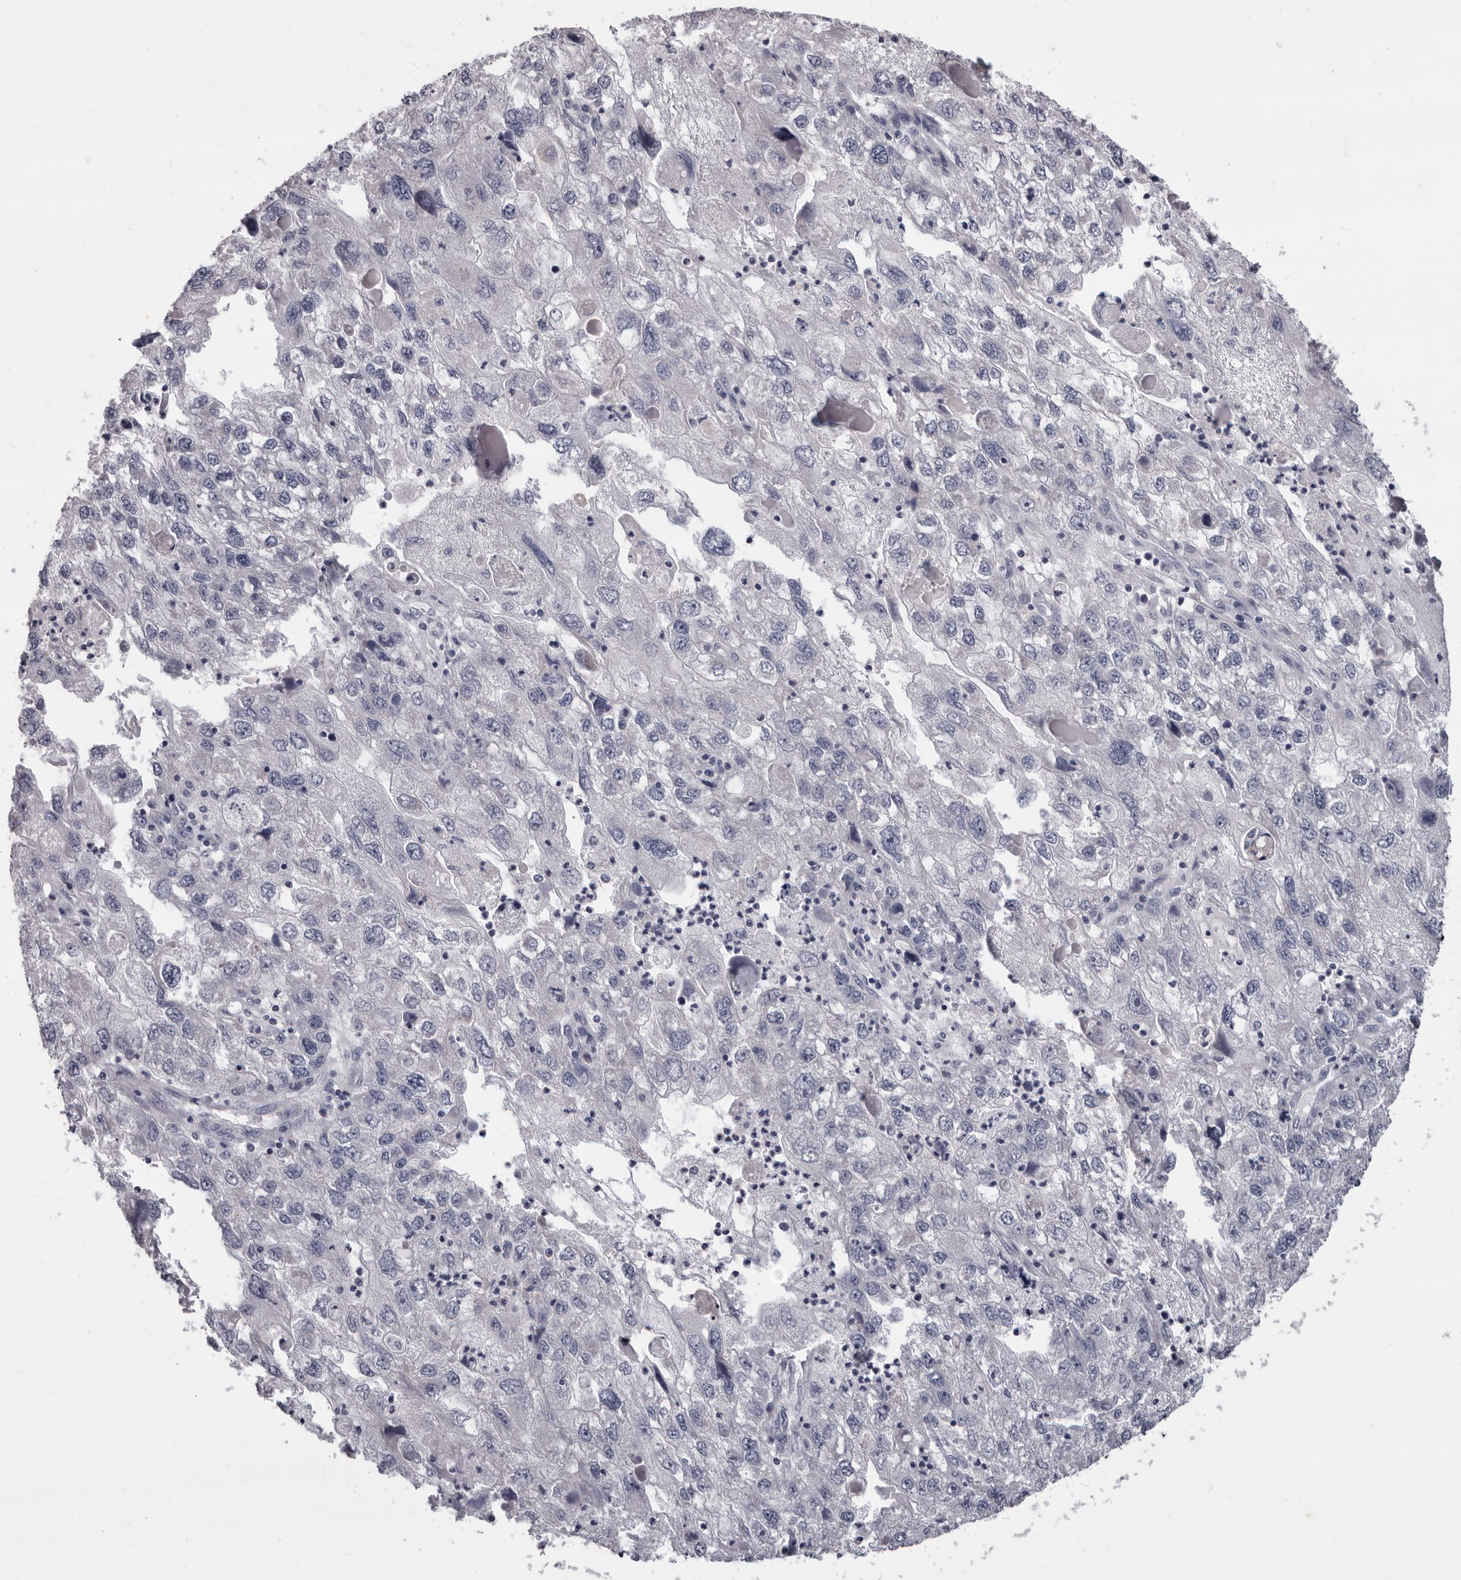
{"staining": {"intensity": "negative", "quantity": "none", "location": "none"}, "tissue": "endometrial cancer", "cell_type": "Tumor cells", "image_type": "cancer", "snomed": [{"axis": "morphology", "description": "Adenocarcinoma, NOS"}, {"axis": "topography", "description": "Endometrium"}], "caption": "Immunohistochemistry (IHC) of human adenocarcinoma (endometrial) exhibits no expression in tumor cells.", "gene": "PRMT2", "patient": {"sex": "female", "age": 49}}